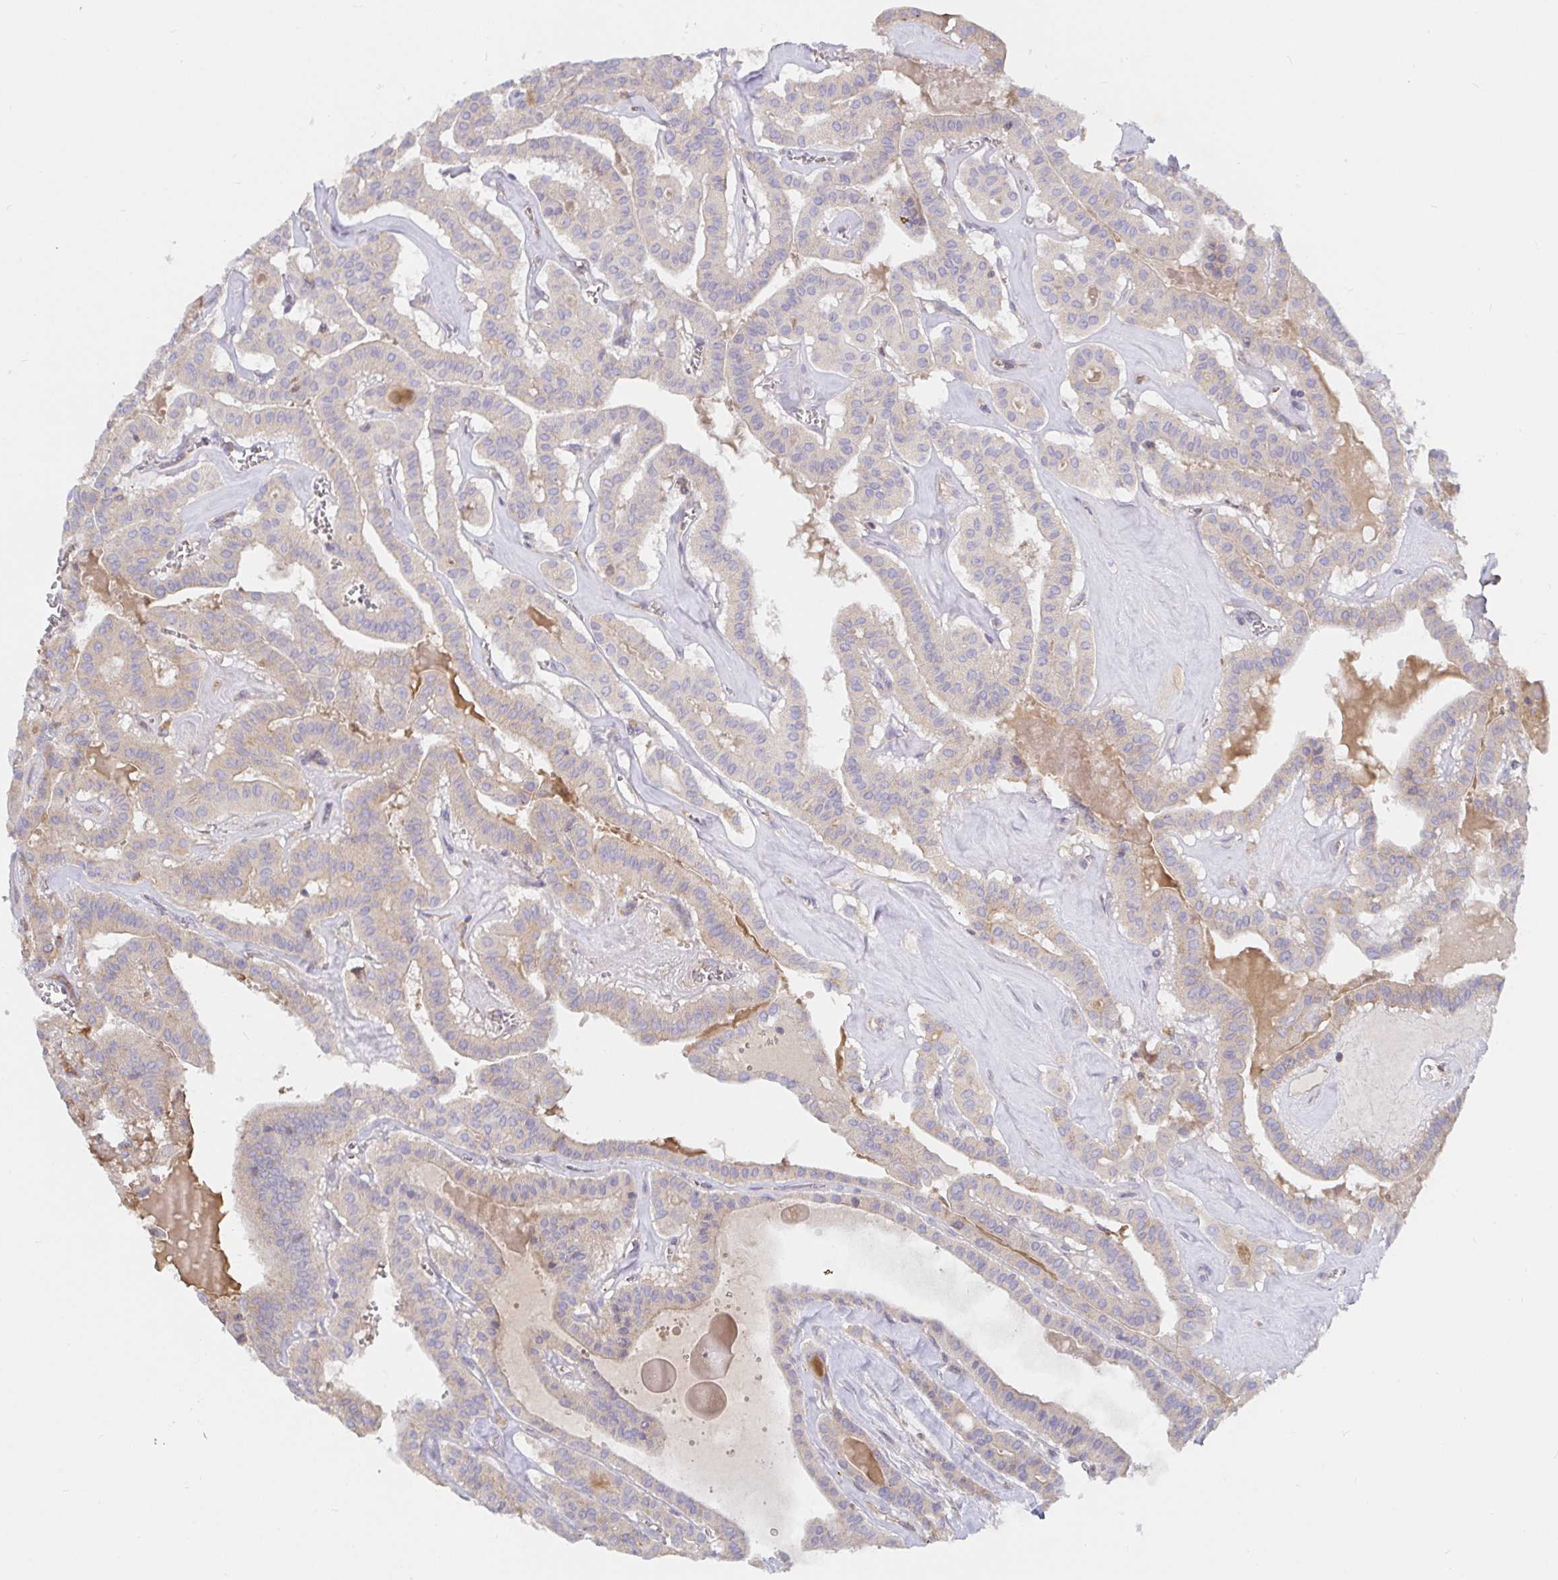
{"staining": {"intensity": "negative", "quantity": "none", "location": "none"}, "tissue": "thyroid cancer", "cell_type": "Tumor cells", "image_type": "cancer", "snomed": [{"axis": "morphology", "description": "Papillary adenocarcinoma, NOS"}, {"axis": "topography", "description": "Thyroid gland"}], "caption": "An image of human thyroid cancer is negative for staining in tumor cells.", "gene": "IRAK2", "patient": {"sex": "male", "age": 52}}